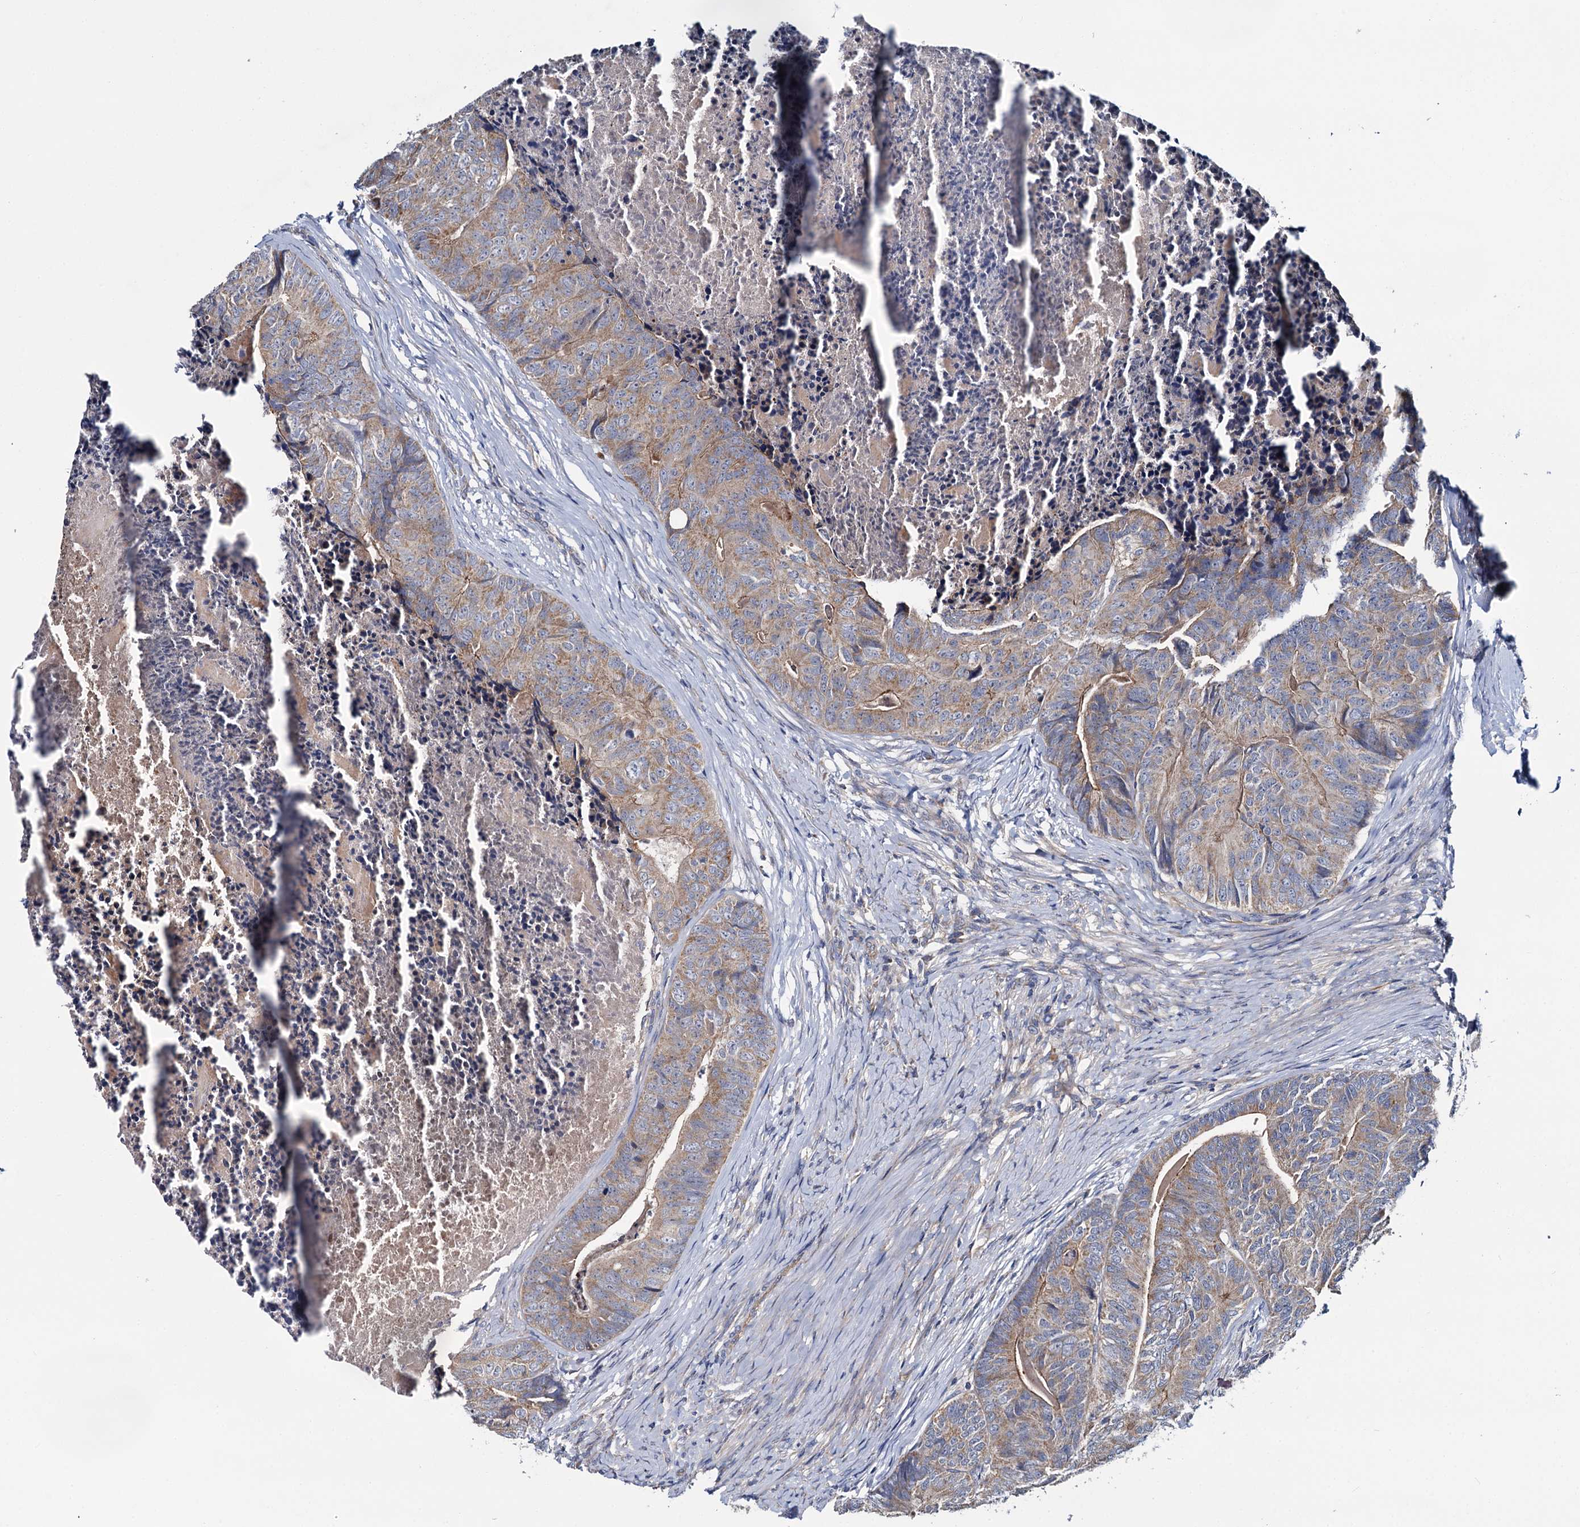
{"staining": {"intensity": "moderate", "quantity": ">75%", "location": "cytoplasmic/membranous"}, "tissue": "colorectal cancer", "cell_type": "Tumor cells", "image_type": "cancer", "snomed": [{"axis": "morphology", "description": "Adenocarcinoma, NOS"}, {"axis": "topography", "description": "Colon"}], "caption": "Protein expression analysis of human colorectal cancer (adenocarcinoma) reveals moderate cytoplasmic/membranous staining in approximately >75% of tumor cells.", "gene": "CEP295", "patient": {"sex": "female", "age": 67}}